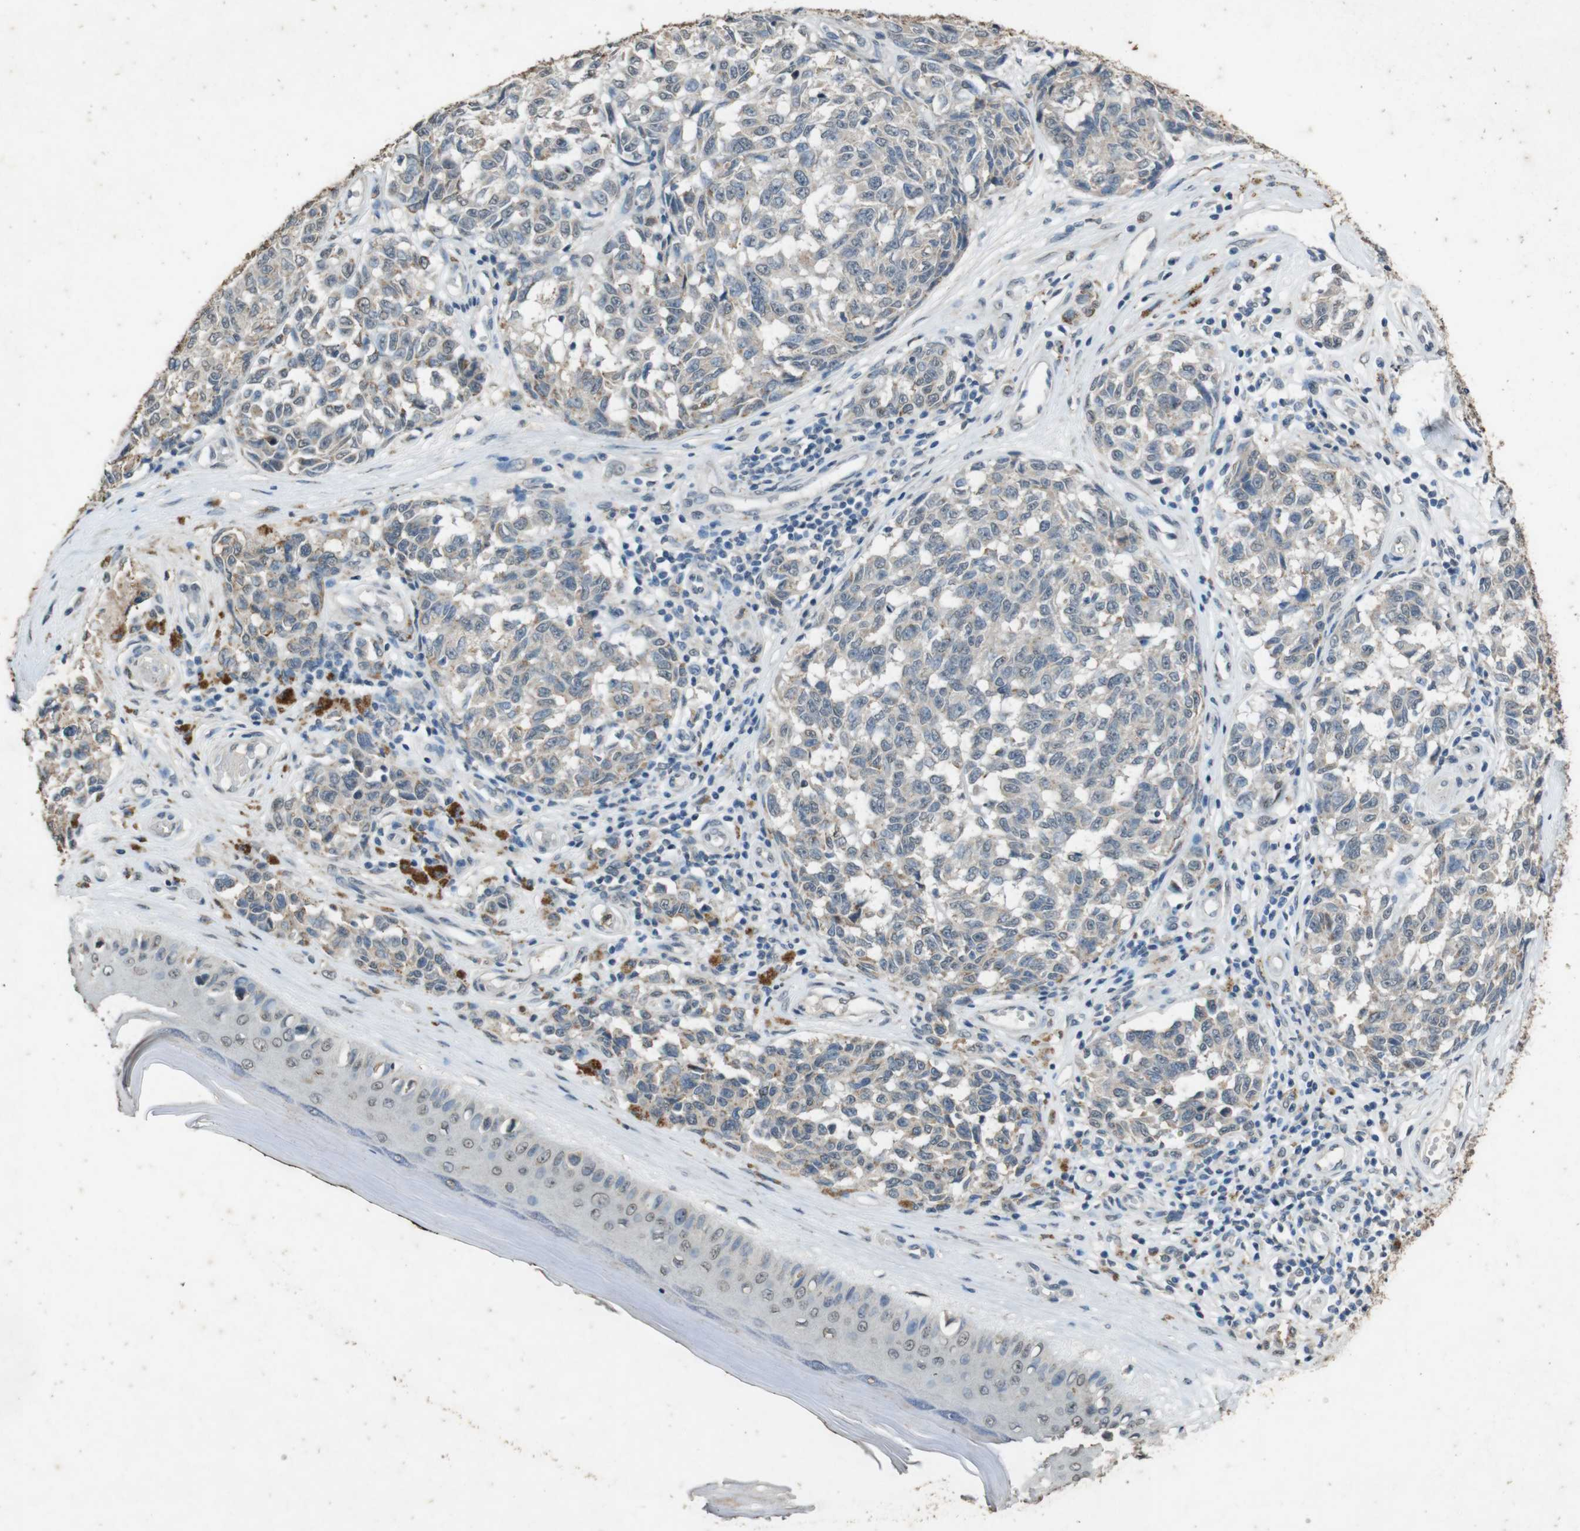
{"staining": {"intensity": "weak", "quantity": "25%-75%", "location": "cytoplasmic/membranous"}, "tissue": "melanoma", "cell_type": "Tumor cells", "image_type": "cancer", "snomed": [{"axis": "morphology", "description": "Malignant melanoma, NOS"}, {"axis": "topography", "description": "Skin"}], "caption": "Protein analysis of melanoma tissue shows weak cytoplasmic/membranous positivity in approximately 25%-75% of tumor cells. The protein of interest is shown in brown color, while the nuclei are stained blue.", "gene": "STBD1", "patient": {"sex": "female", "age": 64}}